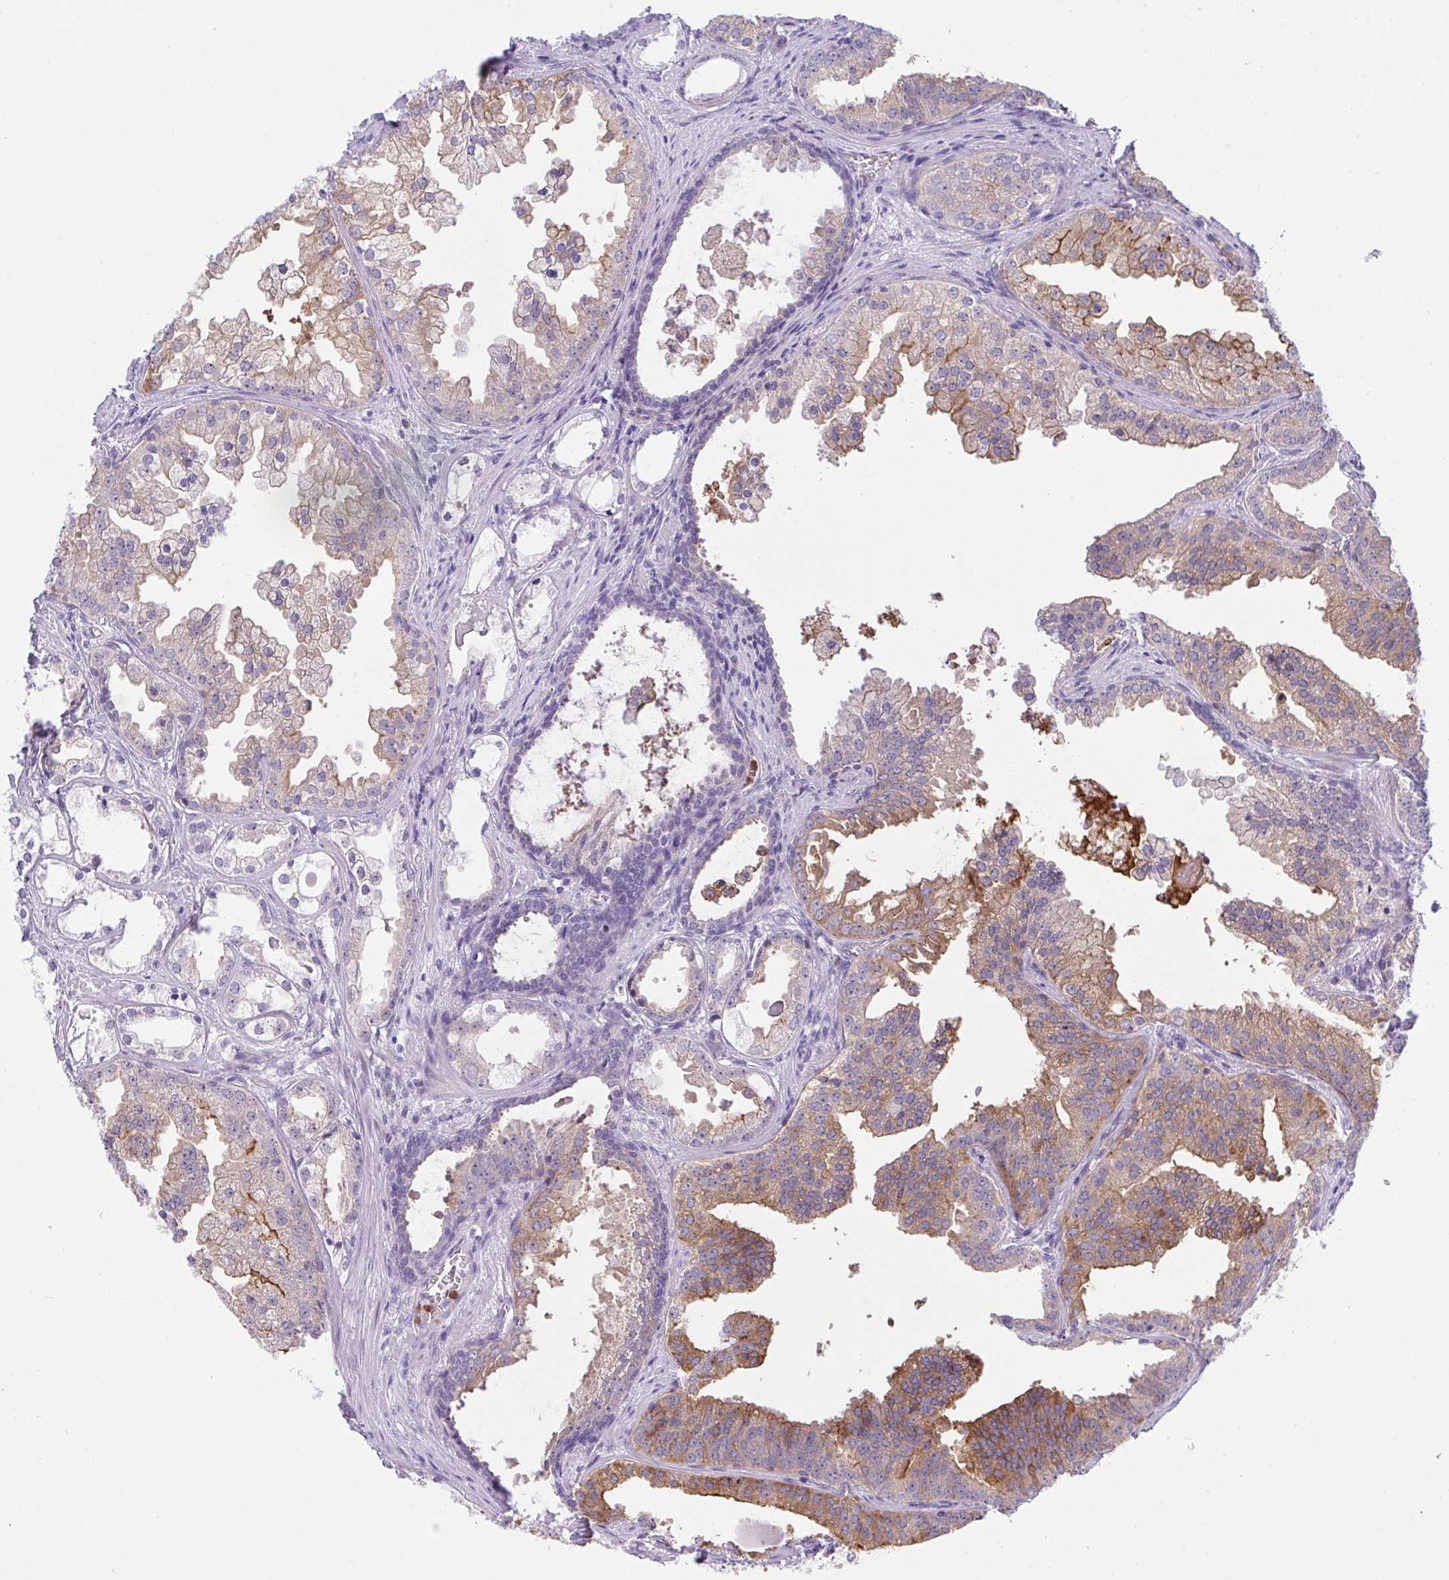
{"staining": {"intensity": "moderate", "quantity": "25%-75%", "location": "cytoplasmic/membranous"}, "tissue": "prostate cancer", "cell_type": "Tumor cells", "image_type": "cancer", "snomed": [{"axis": "morphology", "description": "Adenocarcinoma, Low grade"}, {"axis": "topography", "description": "Prostate"}], "caption": "Adenocarcinoma (low-grade) (prostate) was stained to show a protein in brown. There is medium levels of moderate cytoplasmic/membranous expression in approximately 25%-75% of tumor cells.", "gene": "ZNF554", "patient": {"sex": "male", "age": 65}}